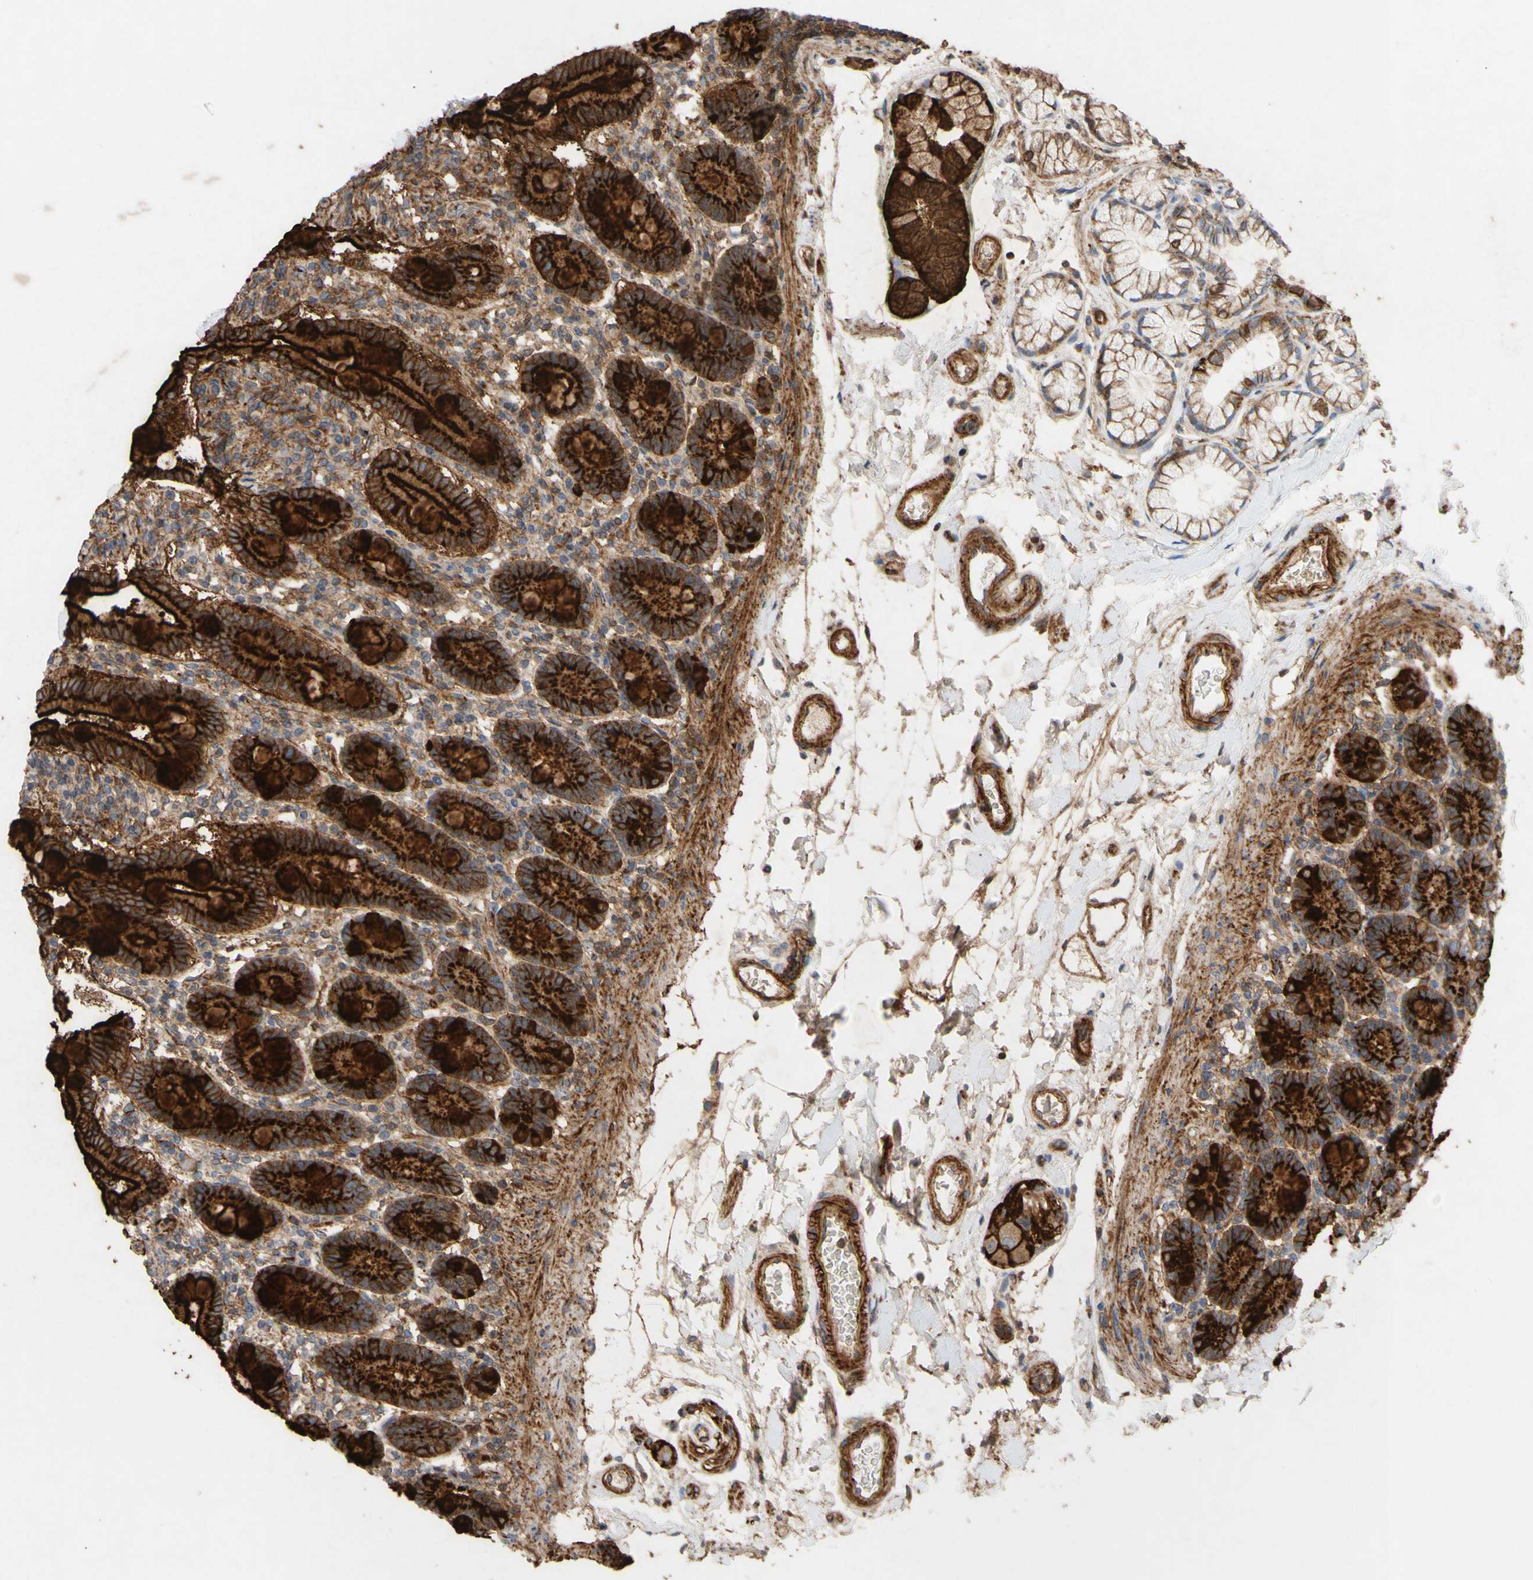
{"staining": {"intensity": "strong", "quantity": ">75%", "location": "cytoplasmic/membranous"}, "tissue": "duodenum", "cell_type": "Glandular cells", "image_type": "normal", "snomed": [{"axis": "morphology", "description": "Normal tissue, NOS"}, {"axis": "topography", "description": "Duodenum"}], "caption": "Immunohistochemical staining of normal duodenum demonstrates strong cytoplasmic/membranous protein expression in approximately >75% of glandular cells. The staining was performed using DAB to visualize the protein expression in brown, while the nuclei were stained in blue with hematoxylin (Magnification: 20x).", "gene": "ATP2A3", "patient": {"sex": "male", "age": 54}}